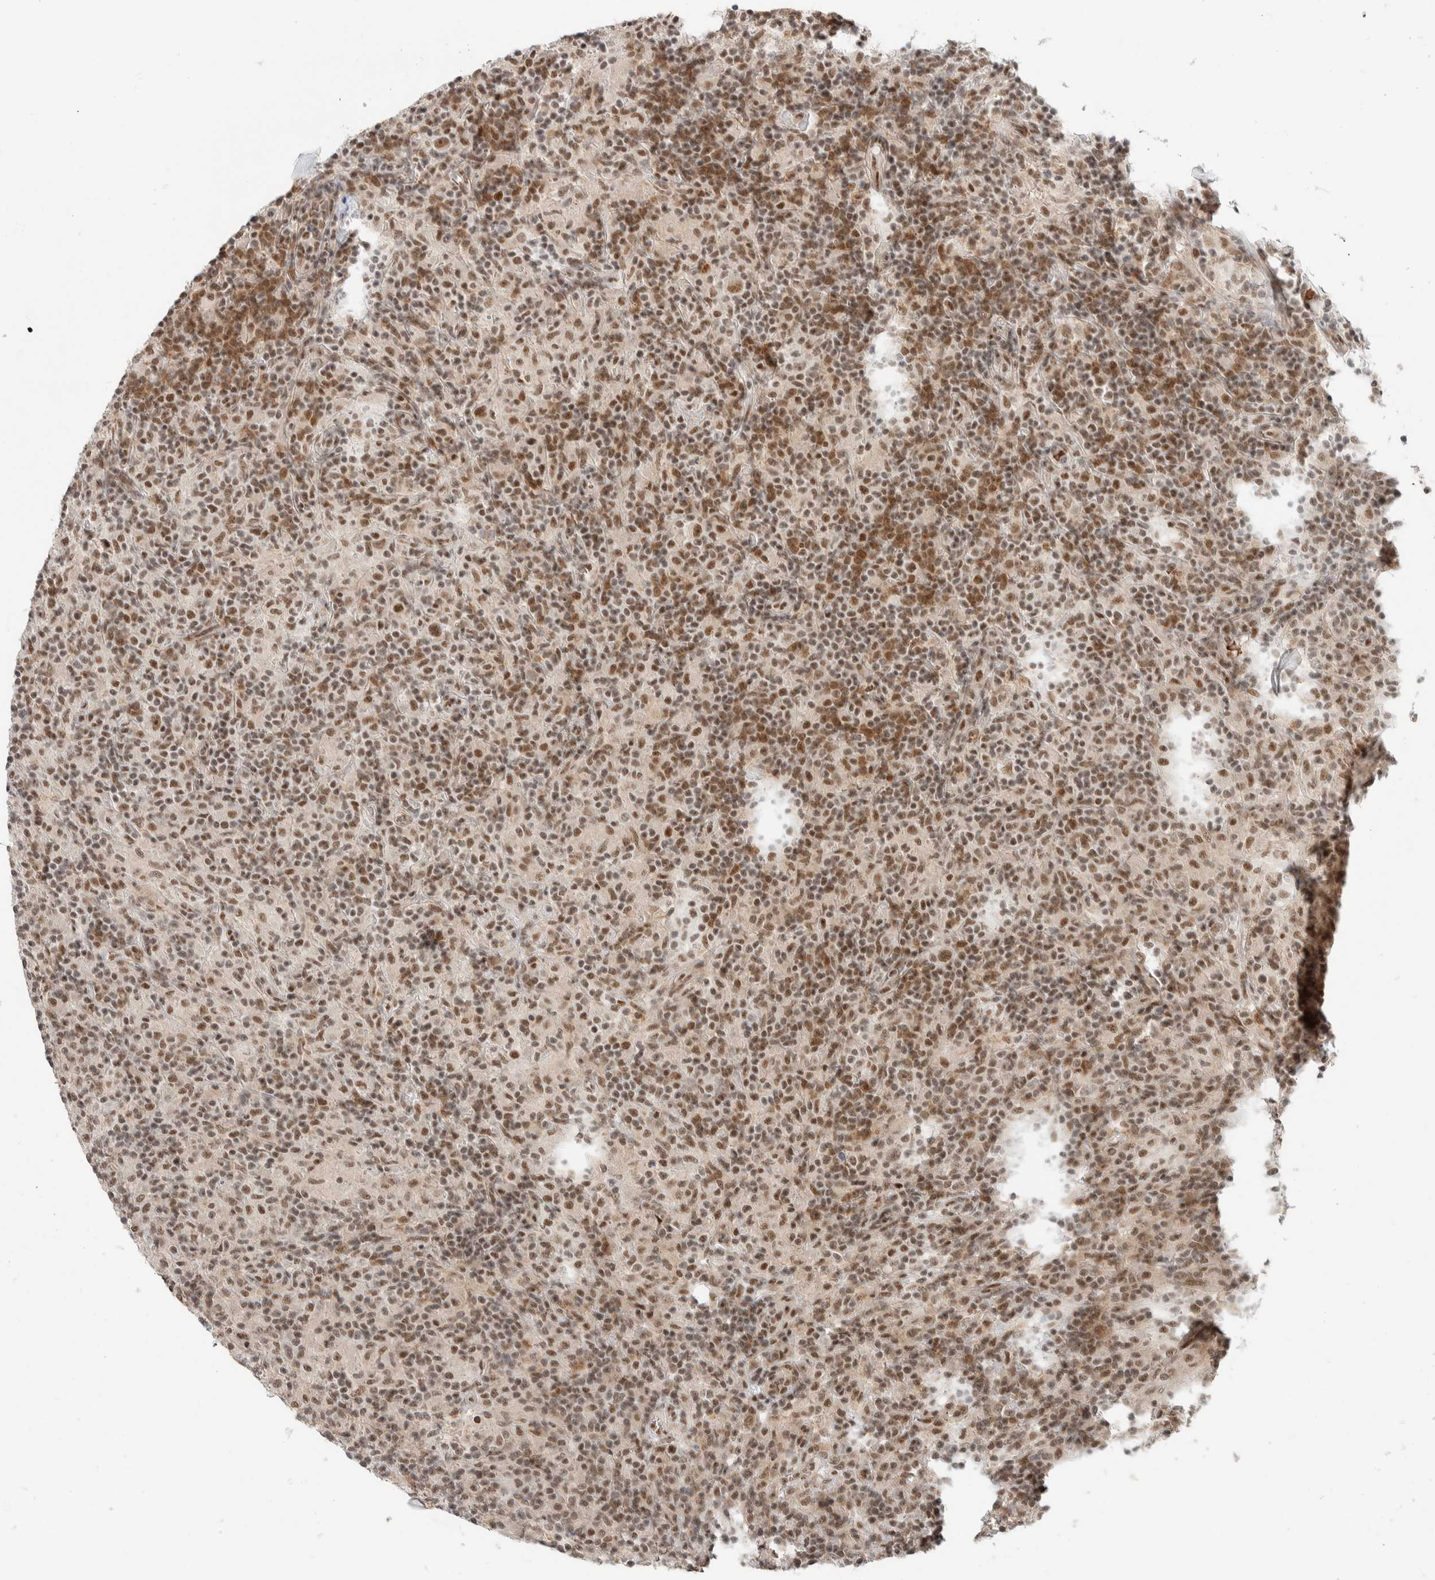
{"staining": {"intensity": "moderate", "quantity": ">75%", "location": "nuclear"}, "tissue": "lymphoma", "cell_type": "Tumor cells", "image_type": "cancer", "snomed": [{"axis": "morphology", "description": "Hodgkin's disease, NOS"}, {"axis": "topography", "description": "Lymph node"}], "caption": "An image showing moderate nuclear staining in about >75% of tumor cells in lymphoma, as visualized by brown immunohistochemical staining.", "gene": "ZBTB2", "patient": {"sex": "male", "age": 70}}